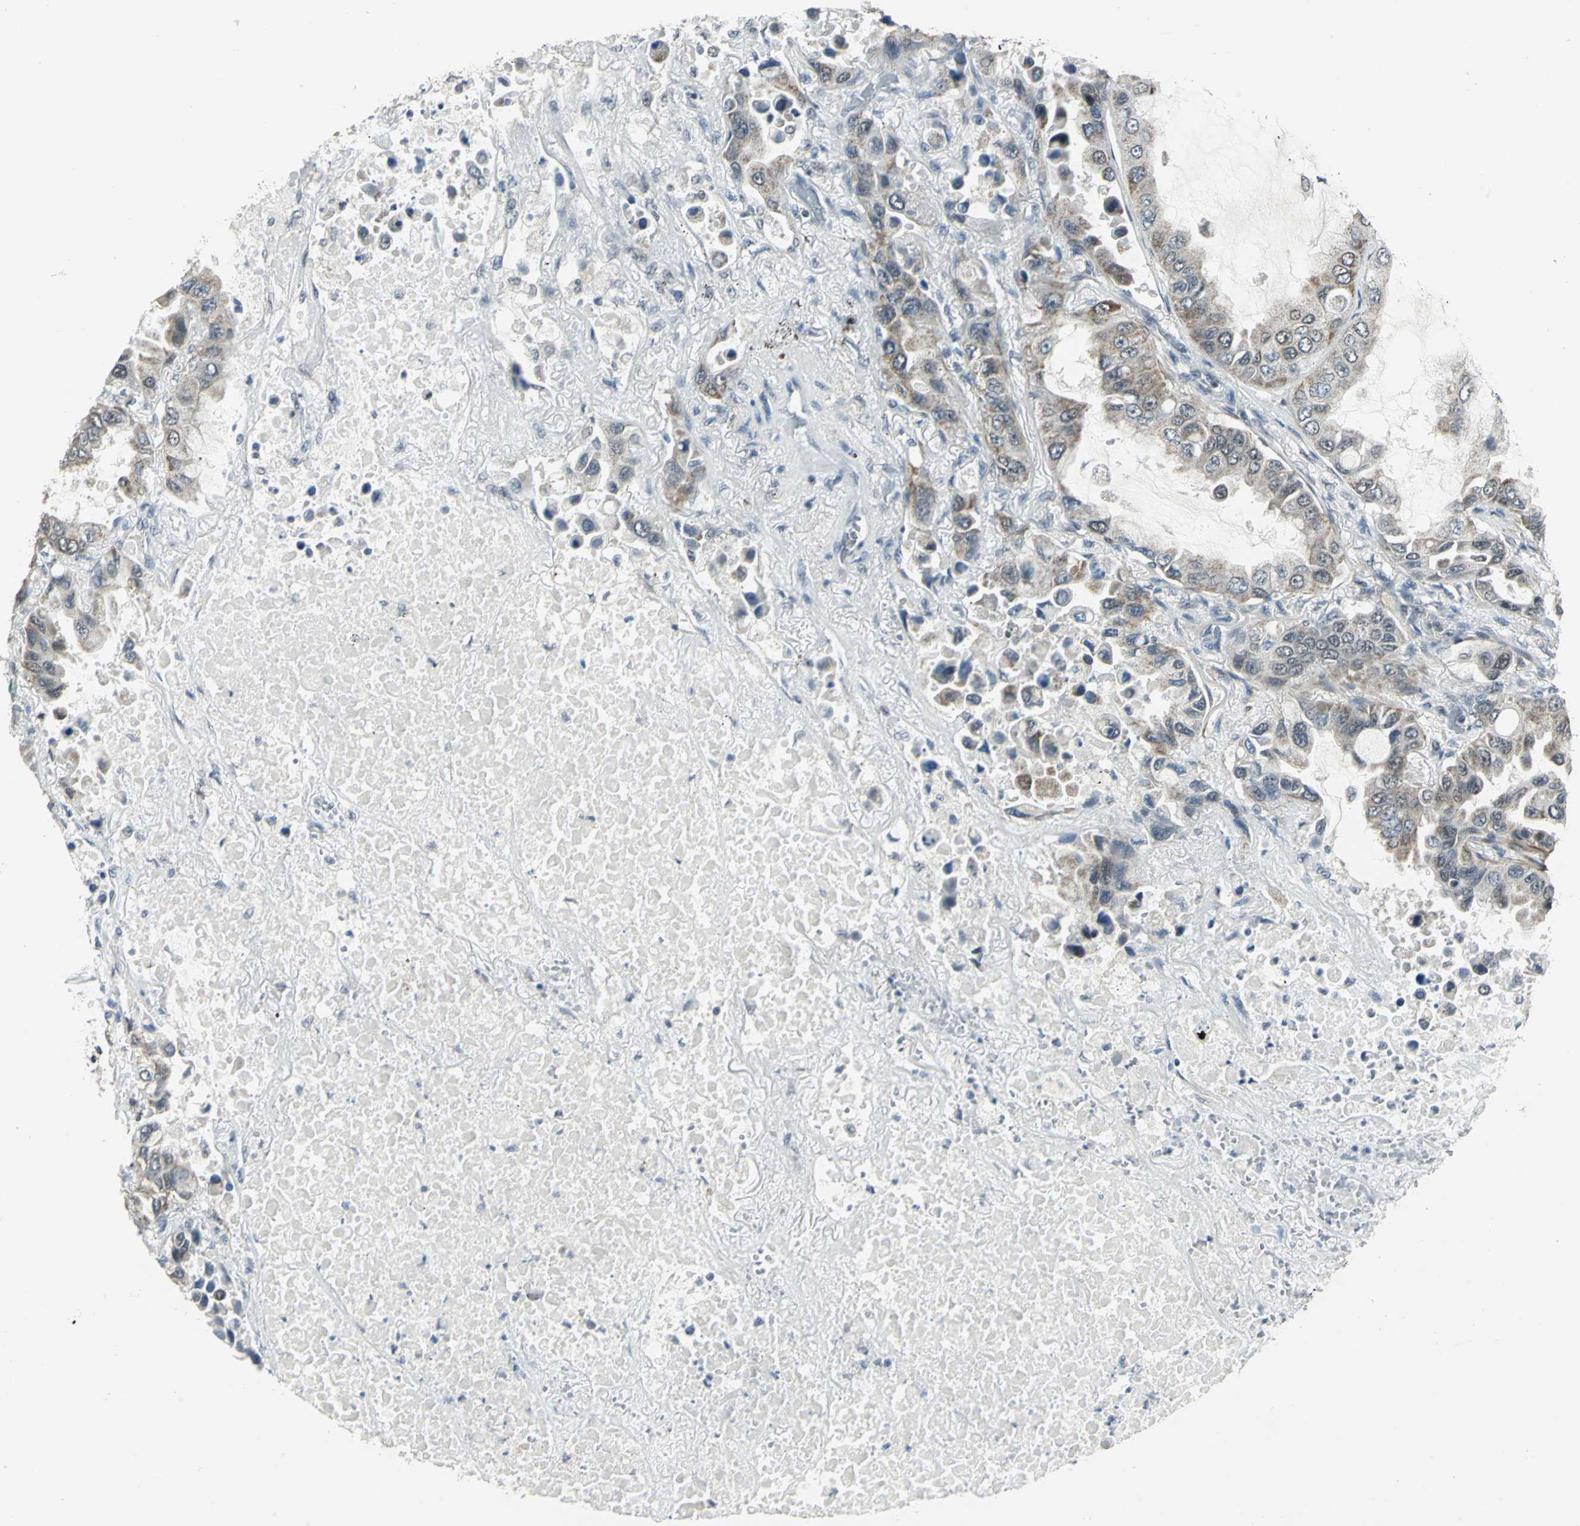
{"staining": {"intensity": "moderate", "quantity": "25%-75%", "location": "cytoplasmic/membranous"}, "tissue": "lung cancer", "cell_type": "Tumor cells", "image_type": "cancer", "snomed": [{"axis": "morphology", "description": "Adenocarcinoma, NOS"}, {"axis": "topography", "description": "Lung"}], "caption": "Approximately 25%-75% of tumor cells in adenocarcinoma (lung) demonstrate moderate cytoplasmic/membranous protein expression as visualized by brown immunohistochemical staining.", "gene": "MTA1", "patient": {"sex": "male", "age": 64}}